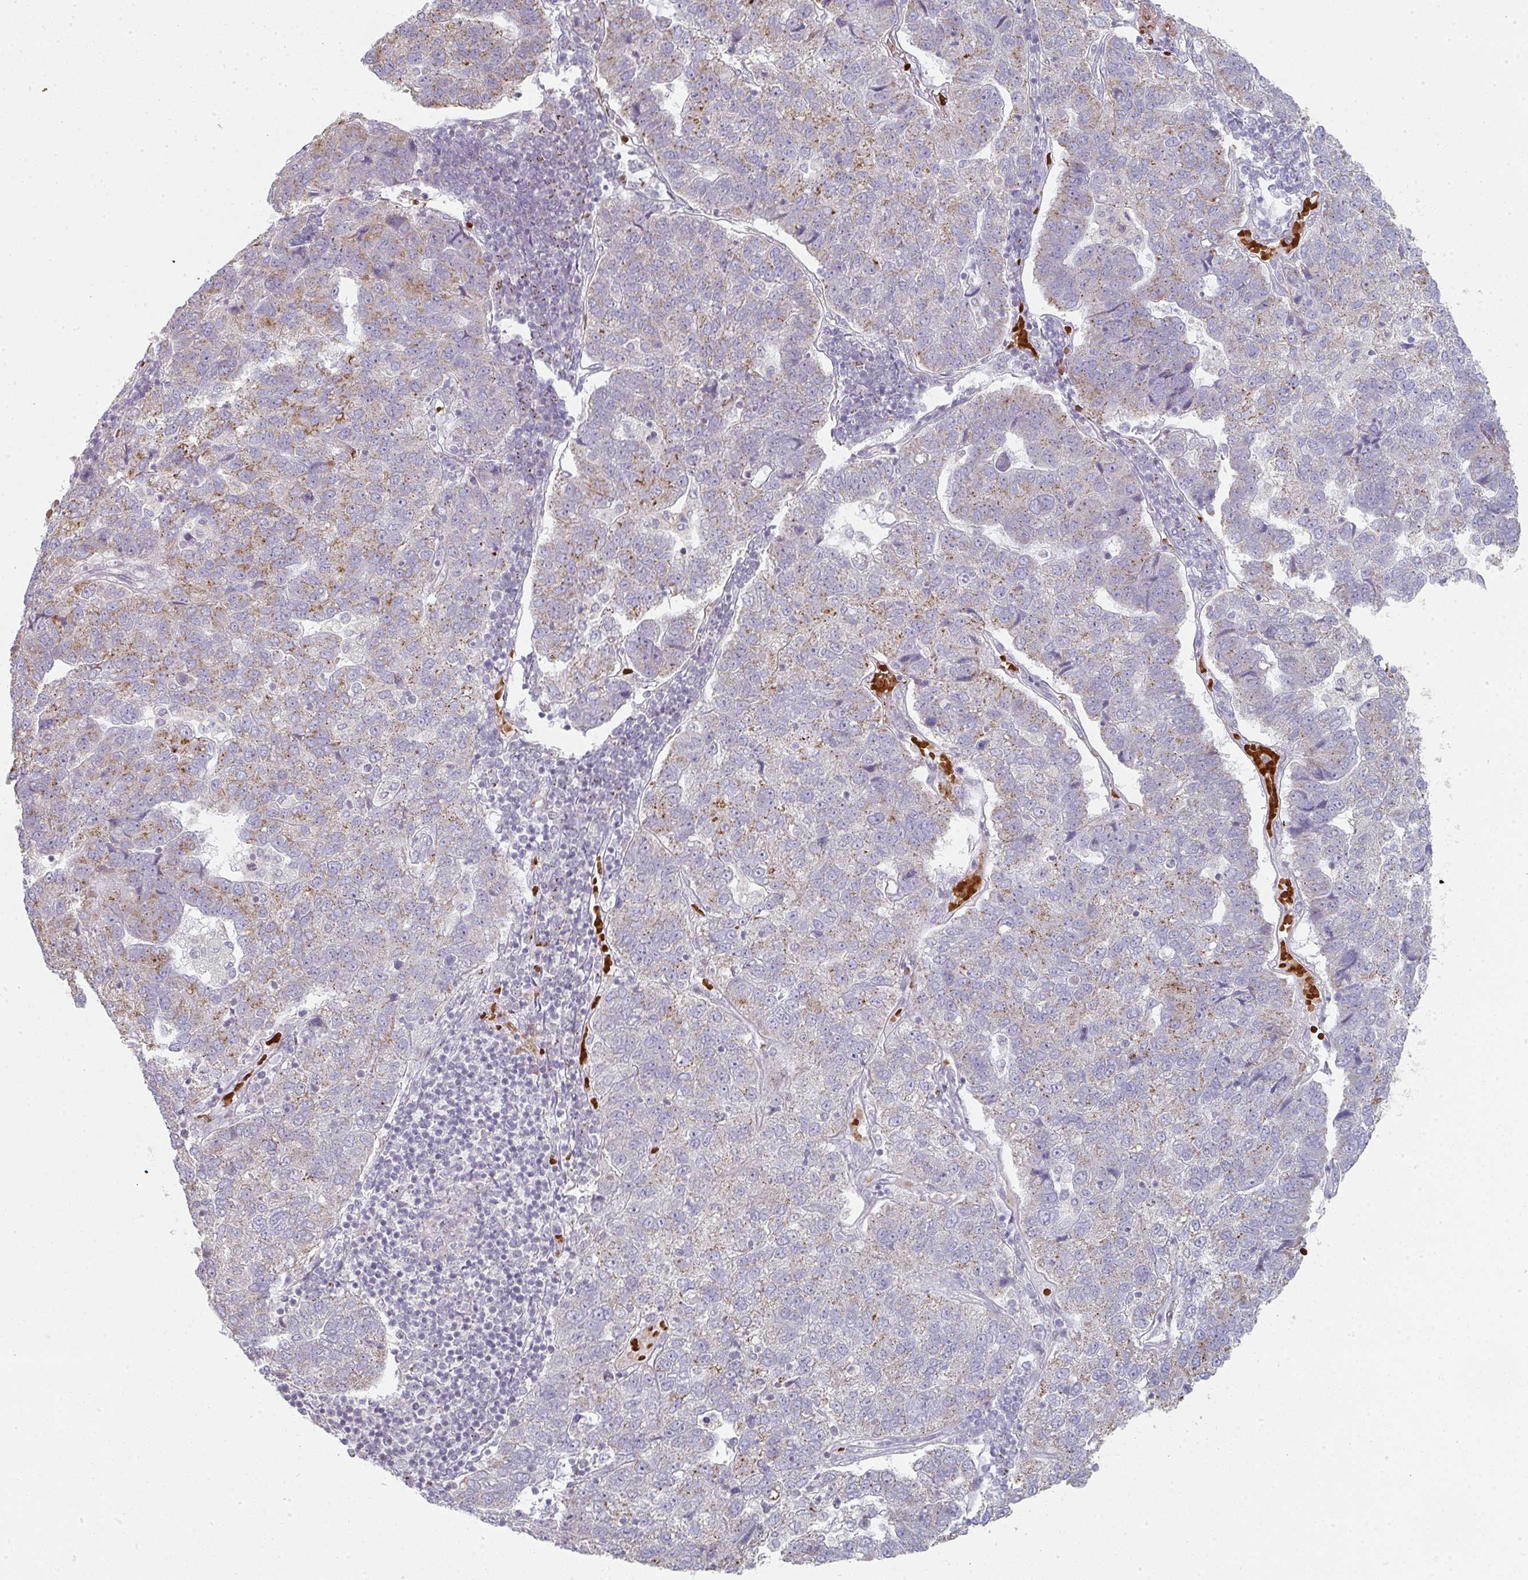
{"staining": {"intensity": "moderate", "quantity": "<25%", "location": "cytoplasmic/membranous"}, "tissue": "pancreatic cancer", "cell_type": "Tumor cells", "image_type": "cancer", "snomed": [{"axis": "morphology", "description": "Adenocarcinoma, NOS"}, {"axis": "topography", "description": "Pancreas"}], "caption": "Brown immunohistochemical staining in human pancreatic cancer (adenocarcinoma) demonstrates moderate cytoplasmic/membranous expression in about <25% of tumor cells.", "gene": "ZNF526", "patient": {"sex": "female", "age": 61}}